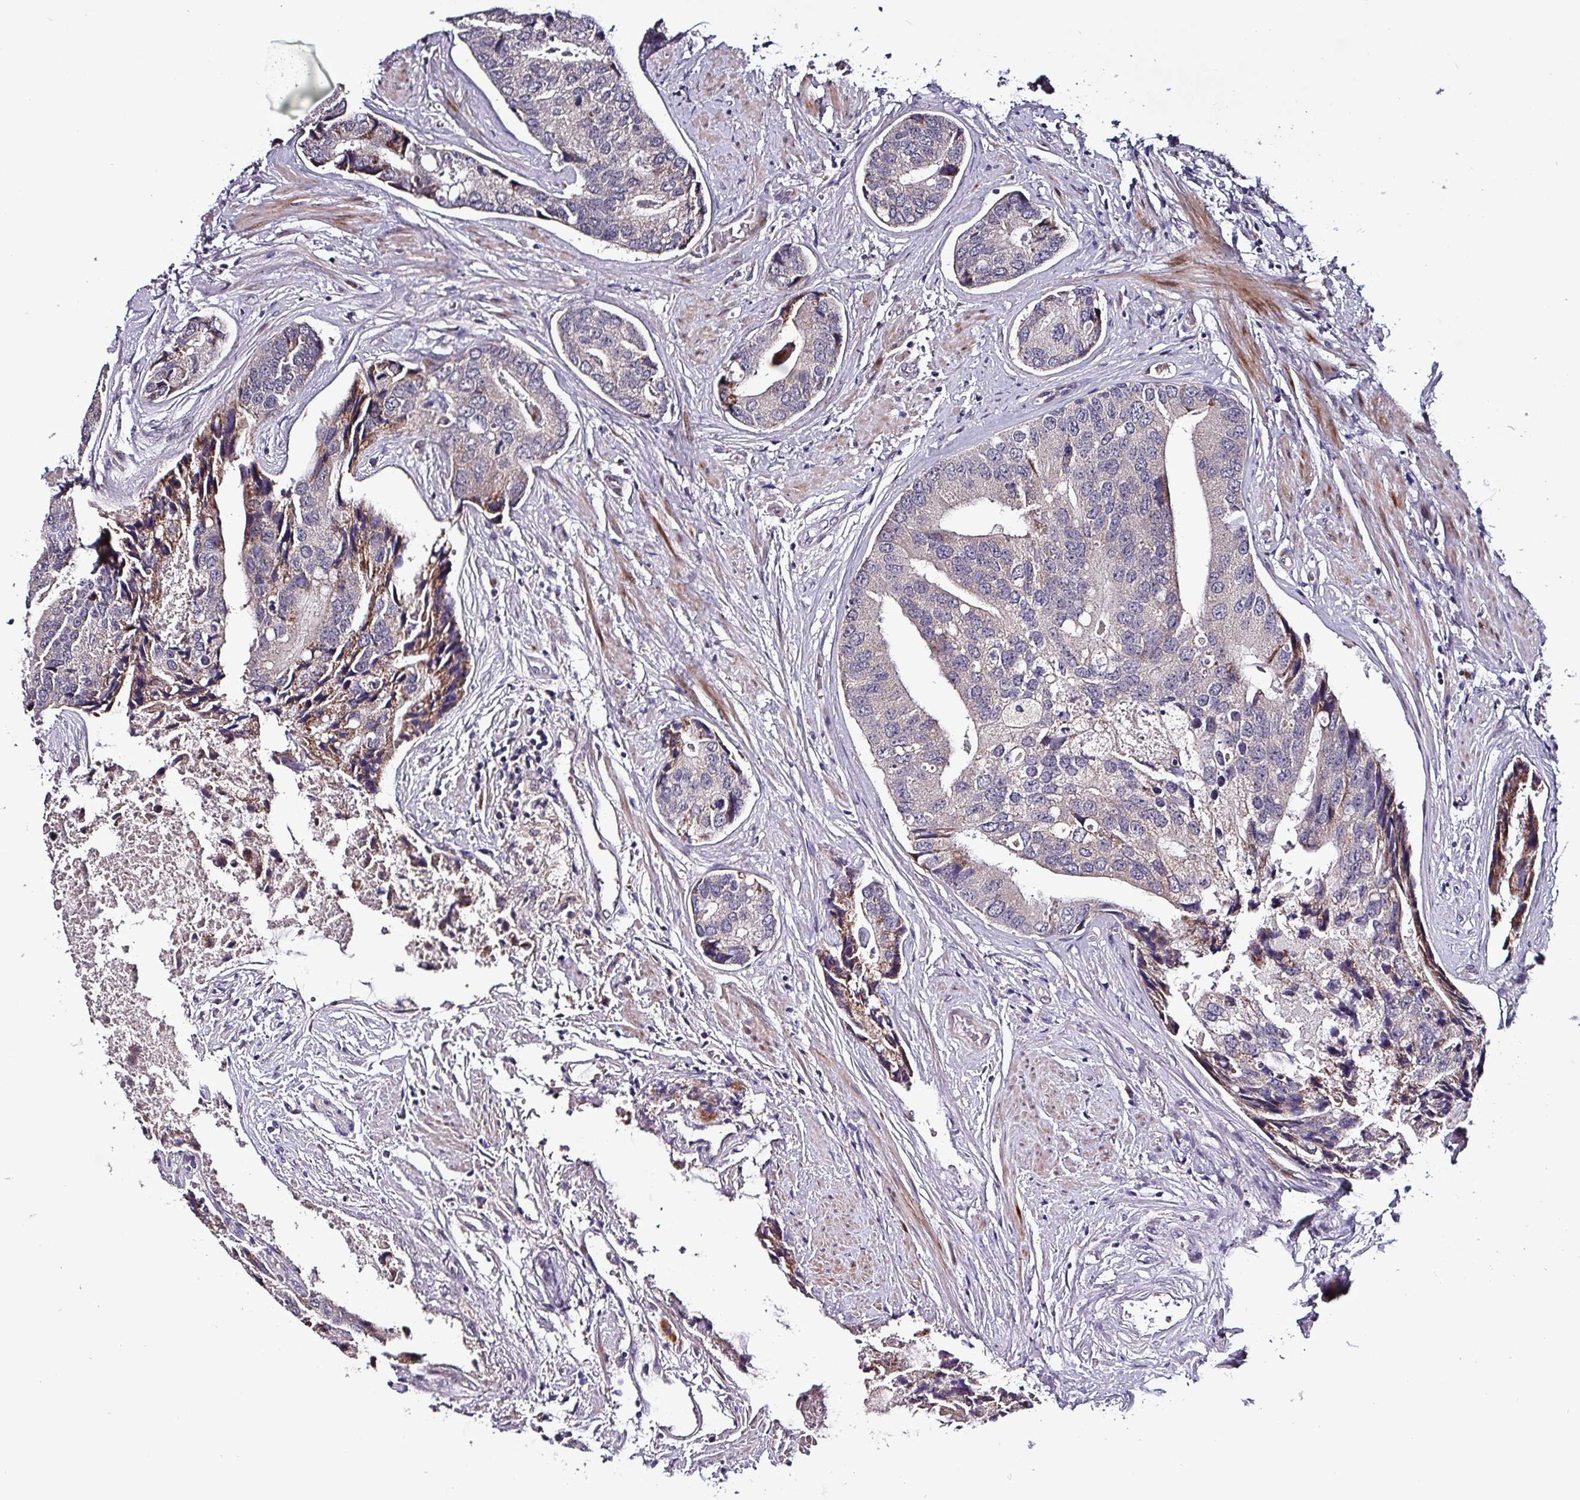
{"staining": {"intensity": "moderate", "quantity": "<25%", "location": "cytoplasmic/membranous"}, "tissue": "prostate cancer", "cell_type": "Tumor cells", "image_type": "cancer", "snomed": [{"axis": "morphology", "description": "Adenocarcinoma, High grade"}, {"axis": "topography", "description": "Prostate"}], "caption": "Immunohistochemistry (IHC) histopathology image of neoplastic tissue: adenocarcinoma (high-grade) (prostate) stained using immunohistochemistry (IHC) reveals low levels of moderate protein expression localized specifically in the cytoplasmic/membranous of tumor cells, appearing as a cytoplasmic/membranous brown color.", "gene": "GRAPL", "patient": {"sex": "male", "age": 70}}